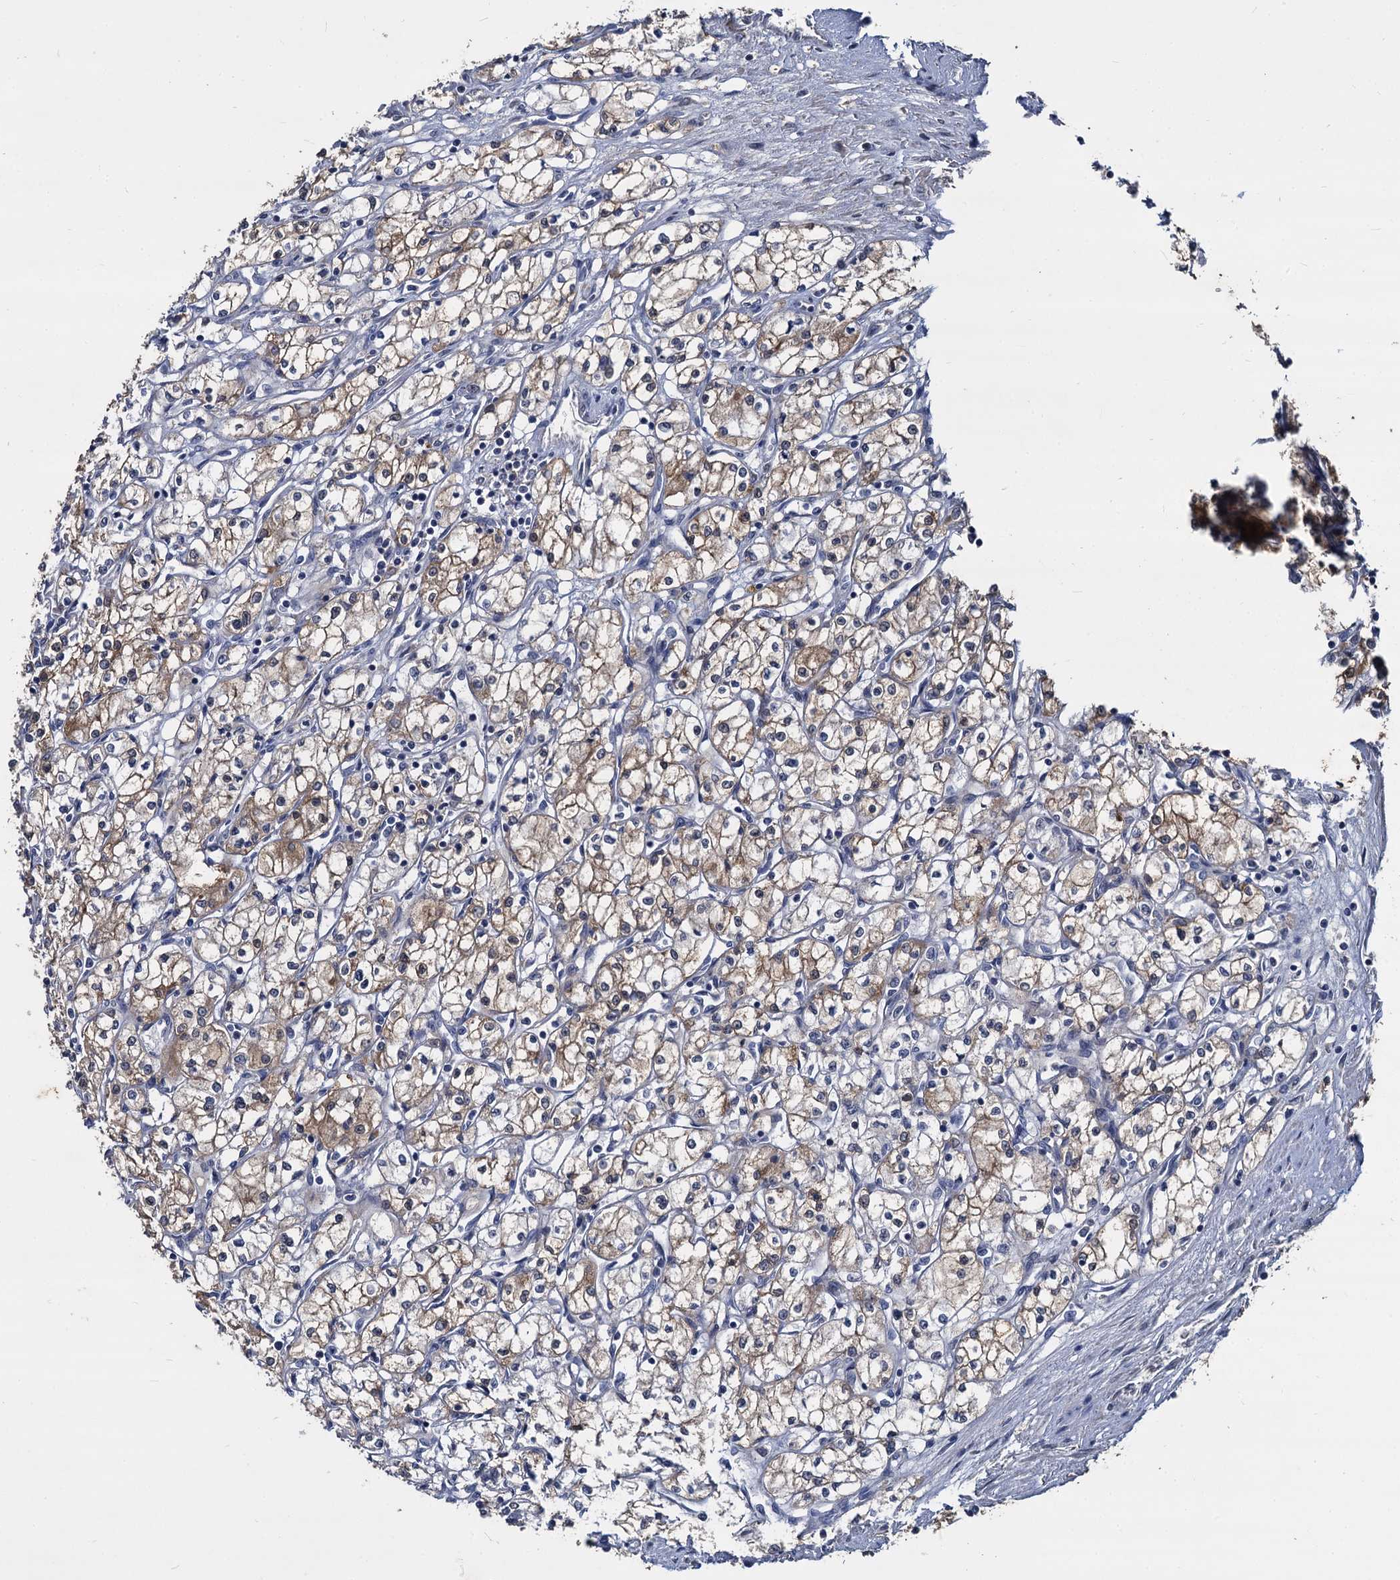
{"staining": {"intensity": "weak", "quantity": "25%-75%", "location": "cytoplasmic/membranous"}, "tissue": "renal cancer", "cell_type": "Tumor cells", "image_type": "cancer", "snomed": [{"axis": "morphology", "description": "Adenocarcinoma, NOS"}, {"axis": "topography", "description": "Kidney"}], "caption": "The histopathology image reveals immunohistochemical staining of renal adenocarcinoma. There is weak cytoplasmic/membranous staining is present in approximately 25%-75% of tumor cells.", "gene": "CCDC184", "patient": {"sex": "male", "age": 59}}